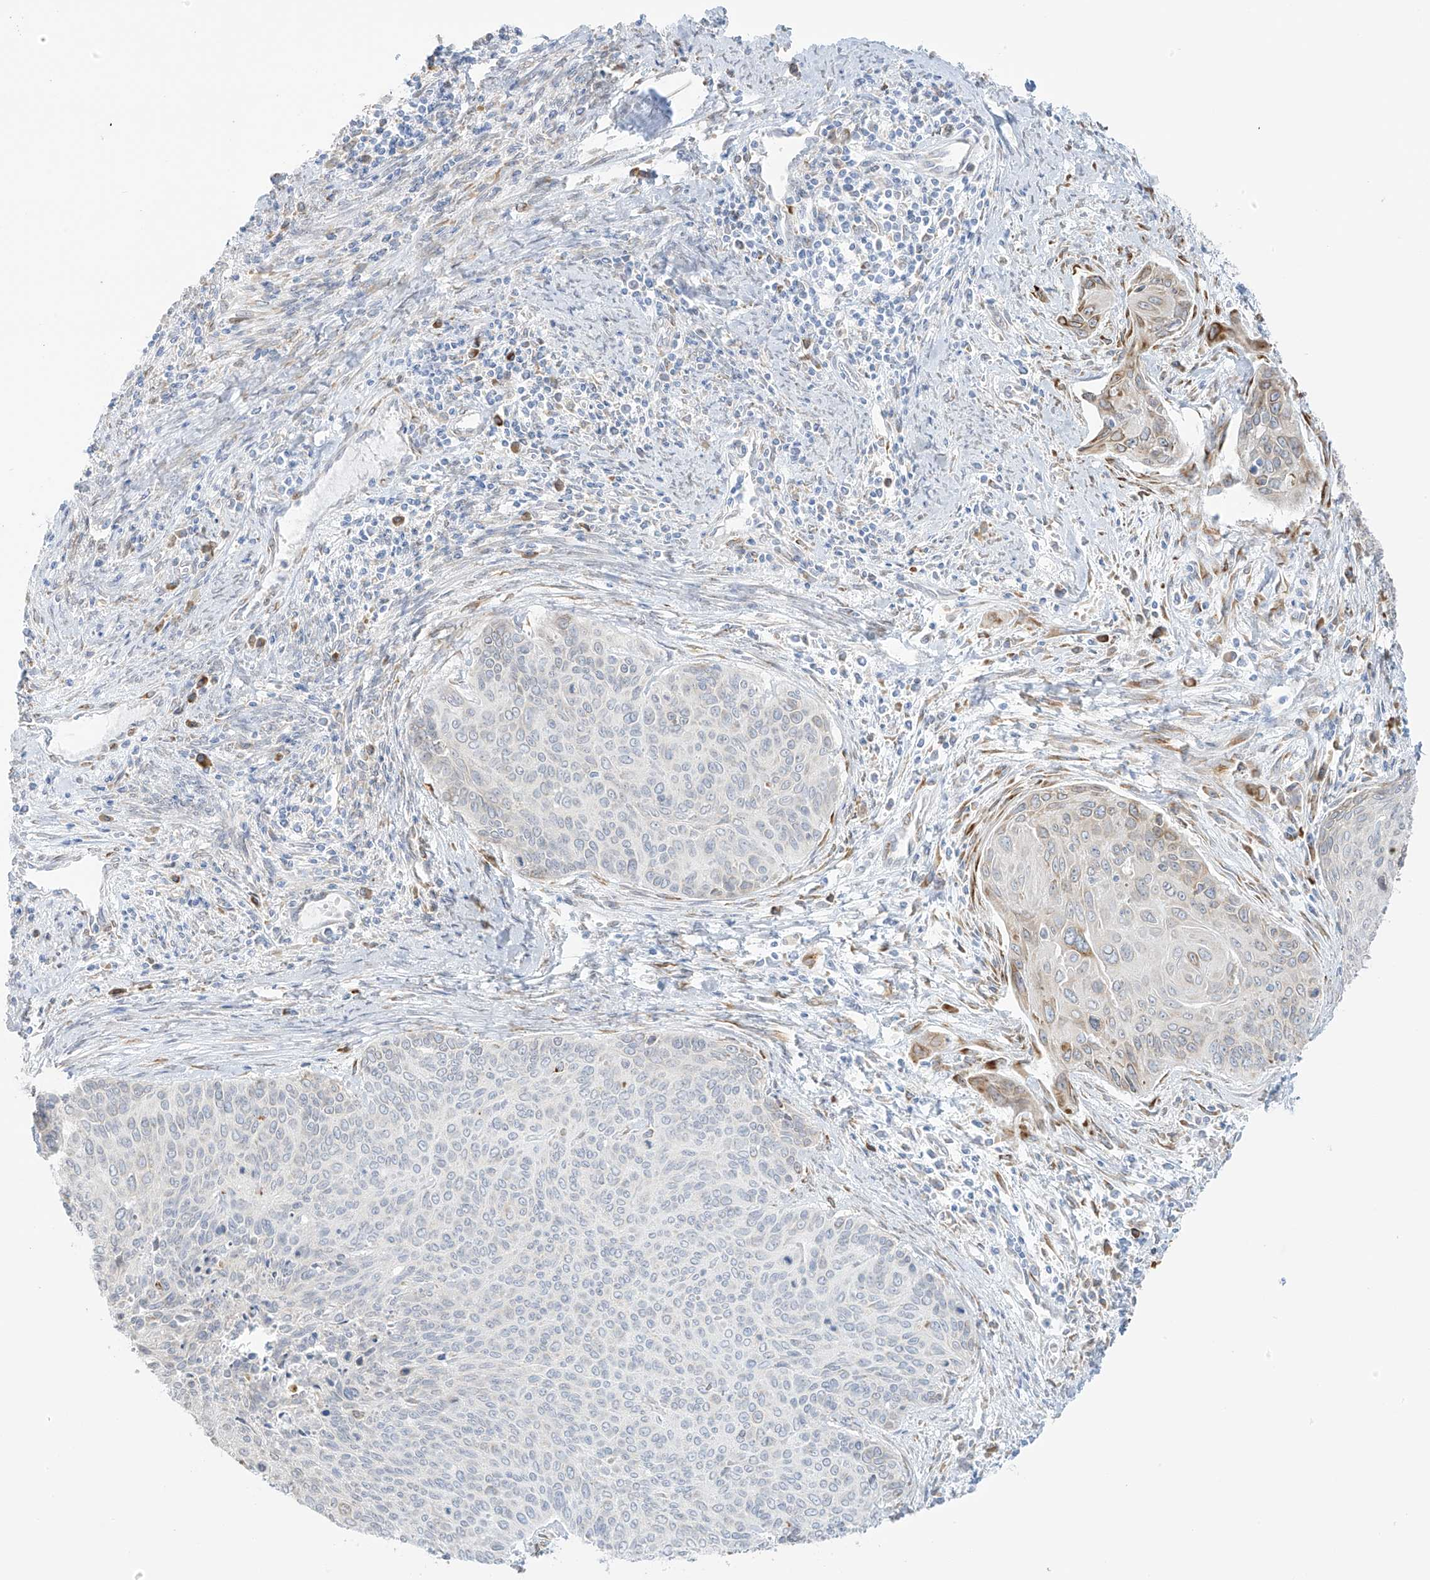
{"staining": {"intensity": "negative", "quantity": "none", "location": "none"}, "tissue": "cervical cancer", "cell_type": "Tumor cells", "image_type": "cancer", "snomed": [{"axis": "morphology", "description": "Squamous cell carcinoma, NOS"}, {"axis": "topography", "description": "Cervix"}], "caption": "The histopathology image displays no staining of tumor cells in cervical squamous cell carcinoma. Nuclei are stained in blue.", "gene": "LRRC59", "patient": {"sex": "female", "age": 55}}